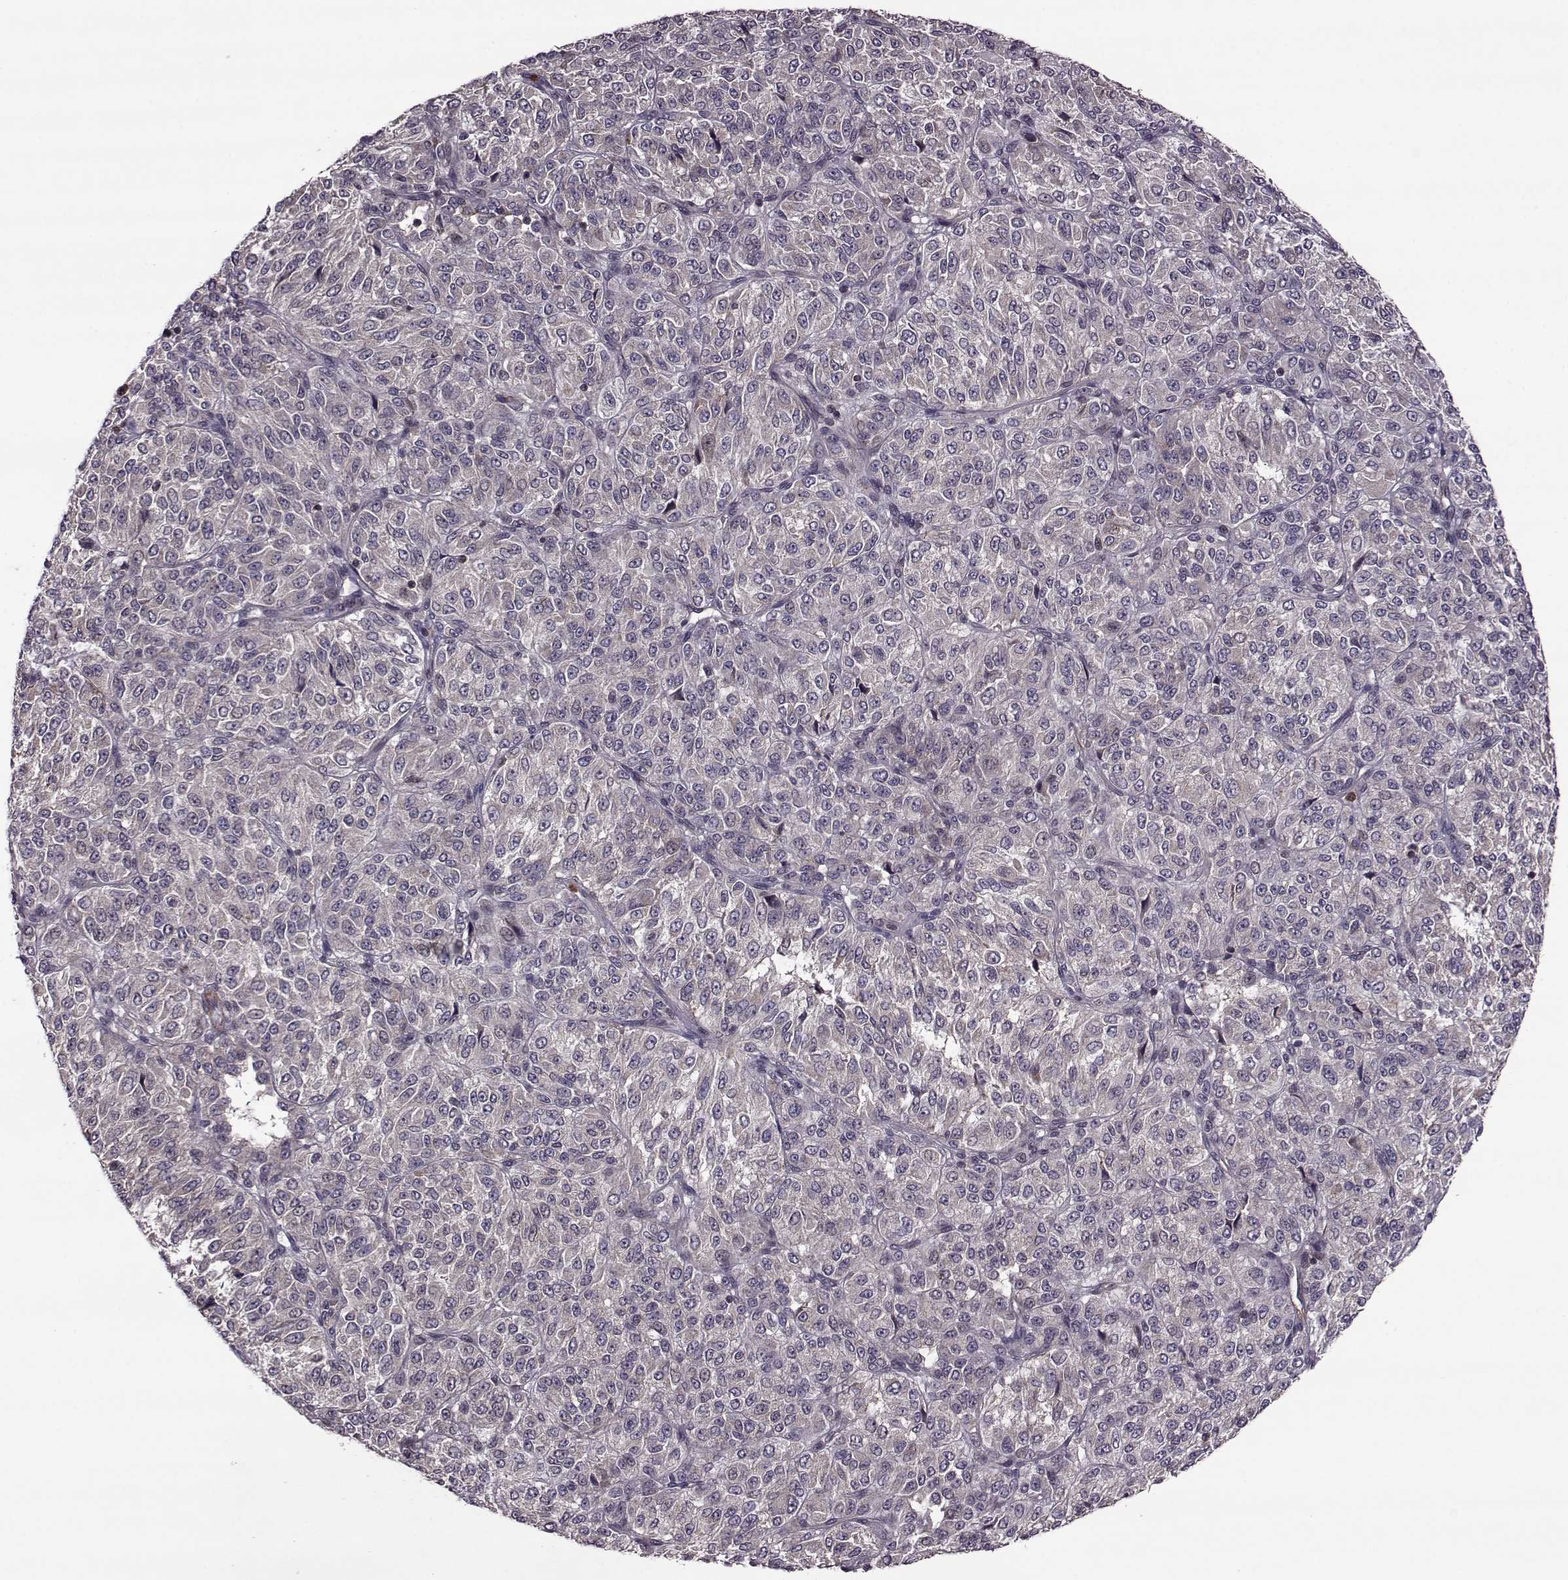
{"staining": {"intensity": "negative", "quantity": "none", "location": "none"}, "tissue": "melanoma", "cell_type": "Tumor cells", "image_type": "cancer", "snomed": [{"axis": "morphology", "description": "Malignant melanoma, Metastatic site"}, {"axis": "topography", "description": "Brain"}], "caption": "A high-resolution image shows IHC staining of melanoma, which exhibits no significant expression in tumor cells. The staining is performed using DAB brown chromogen with nuclei counter-stained in using hematoxylin.", "gene": "TRMU", "patient": {"sex": "female", "age": 56}}